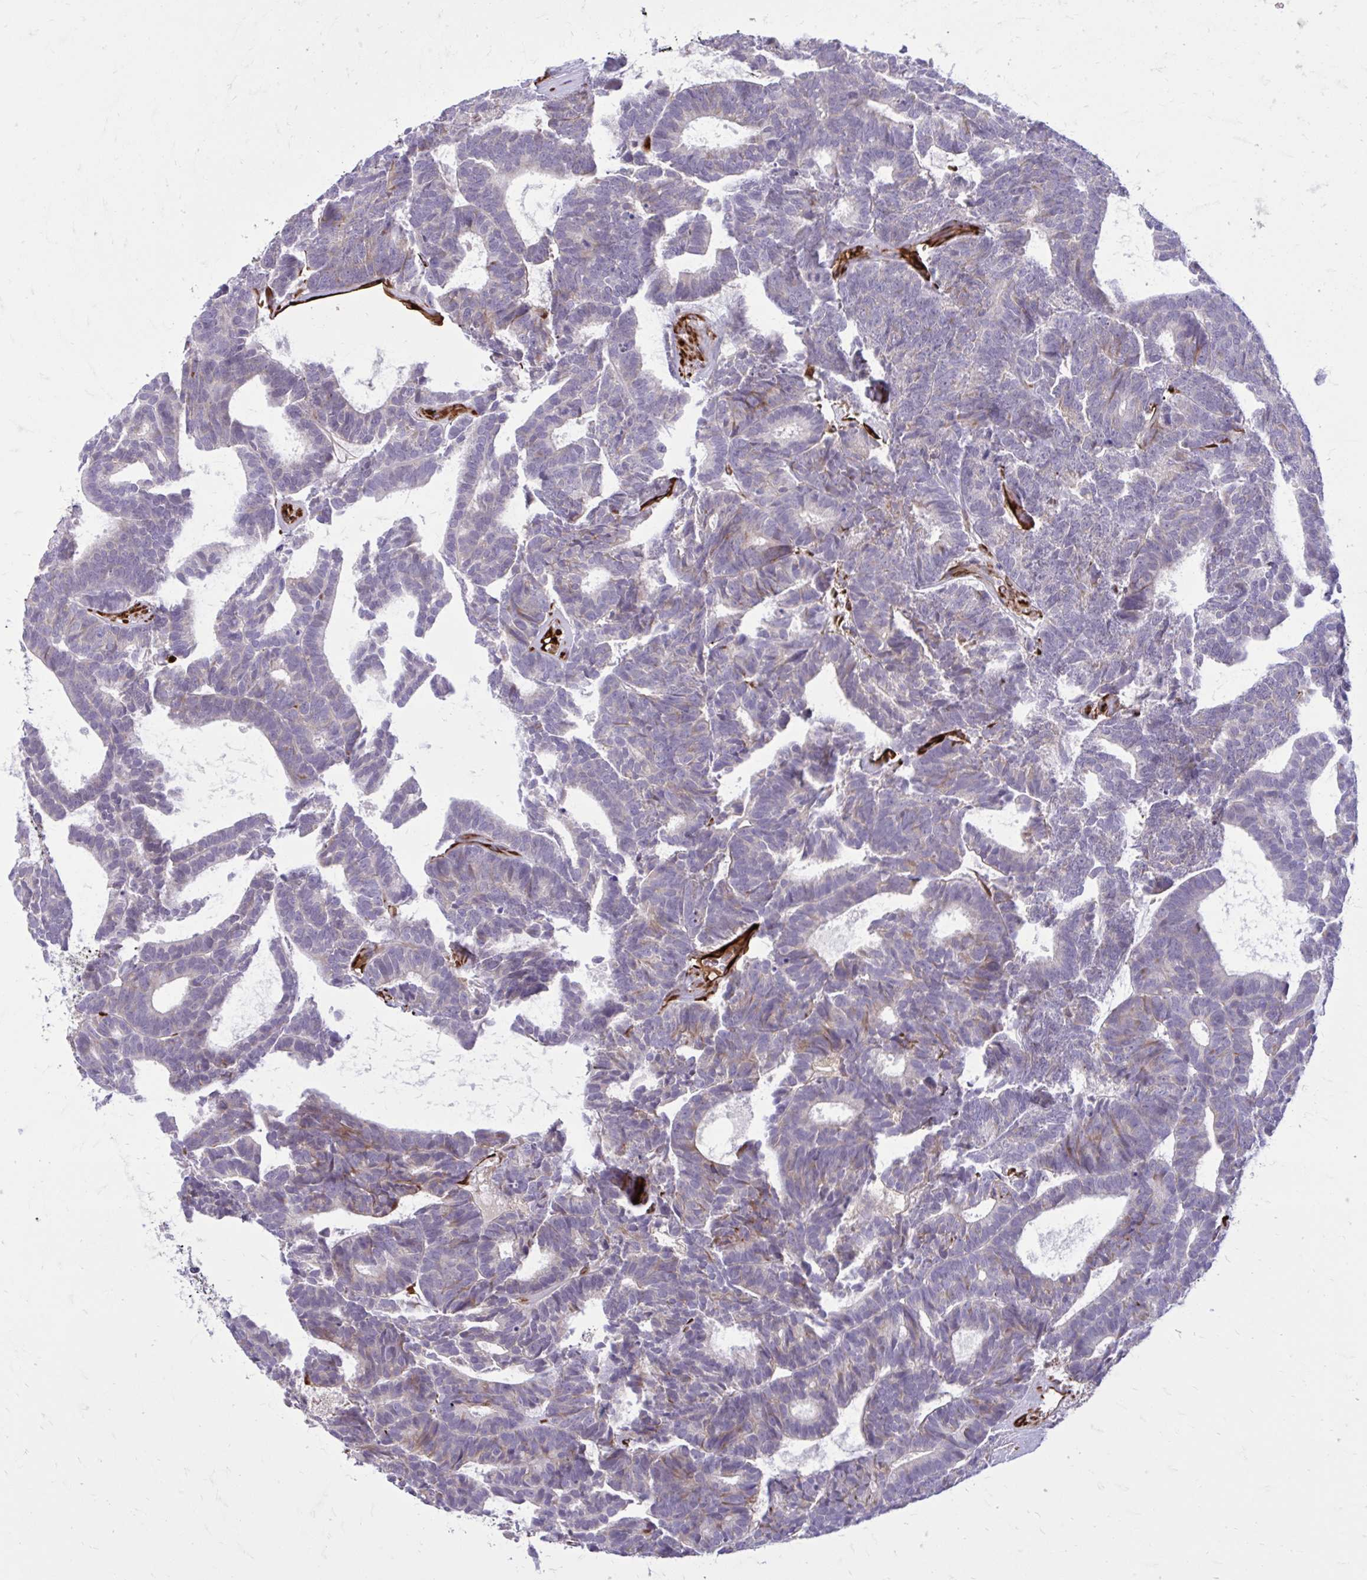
{"staining": {"intensity": "weak", "quantity": "<25%", "location": "cytoplasmic/membranous"}, "tissue": "head and neck cancer", "cell_type": "Tumor cells", "image_type": "cancer", "snomed": [{"axis": "morphology", "description": "Adenocarcinoma, NOS"}, {"axis": "topography", "description": "Head-Neck"}], "caption": "The micrograph demonstrates no staining of tumor cells in adenocarcinoma (head and neck).", "gene": "BEND5", "patient": {"sex": "female", "age": 81}}